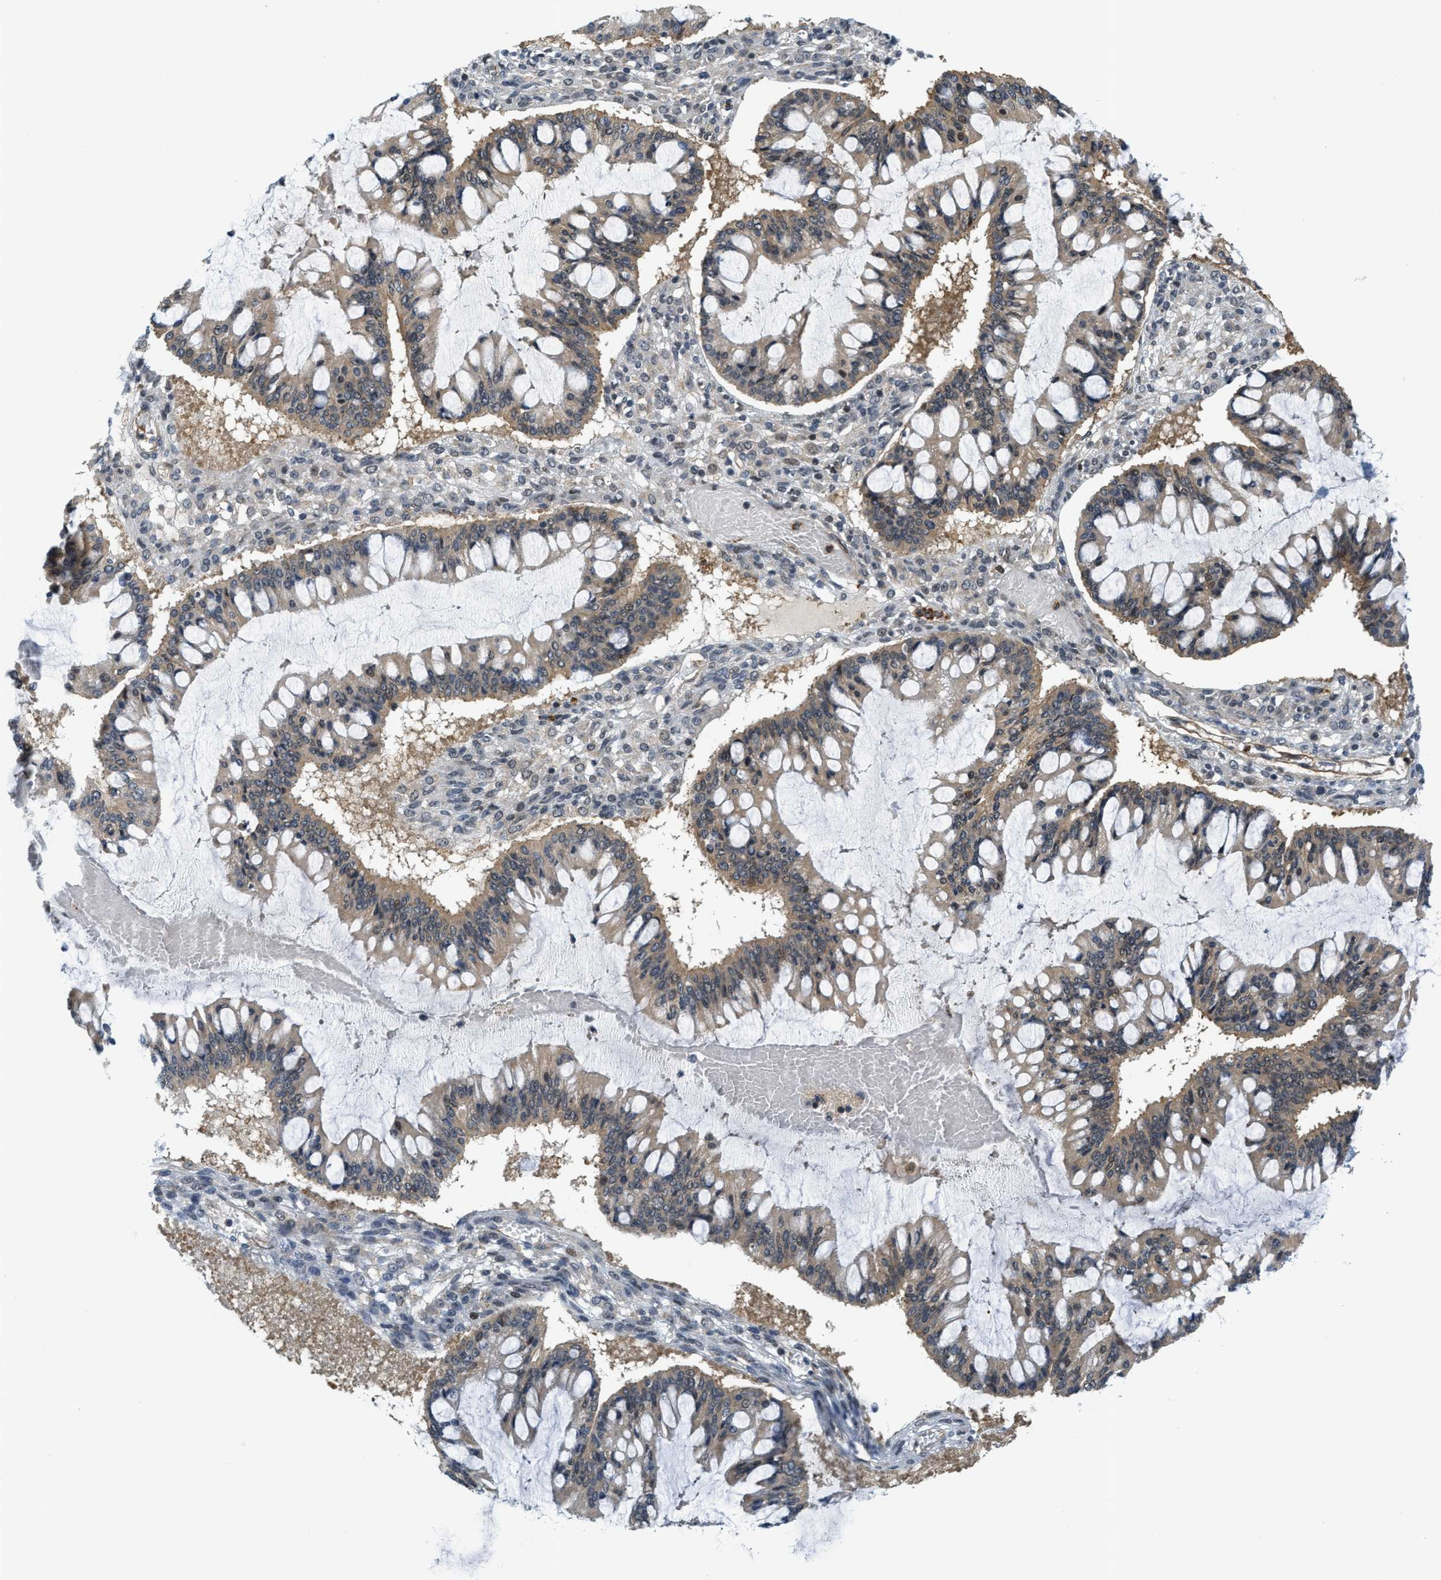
{"staining": {"intensity": "weak", "quantity": ">75%", "location": "cytoplasmic/membranous"}, "tissue": "ovarian cancer", "cell_type": "Tumor cells", "image_type": "cancer", "snomed": [{"axis": "morphology", "description": "Cystadenocarcinoma, mucinous, NOS"}, {"axis": "topography", "description": "Ovary"}], "caption": "A brown stain shows weak cytoplasmic/membranous positivity of a protein in human ovarian cancer (mucinous cystadenocarcinoma) tumor cells. The staining was performed using DAB, with brown indicating positive protein expression. Nuclei are stained blue with hematoxylin.", "gene": "KMT2A", "patient": {"sex": "female", "age": 73}}